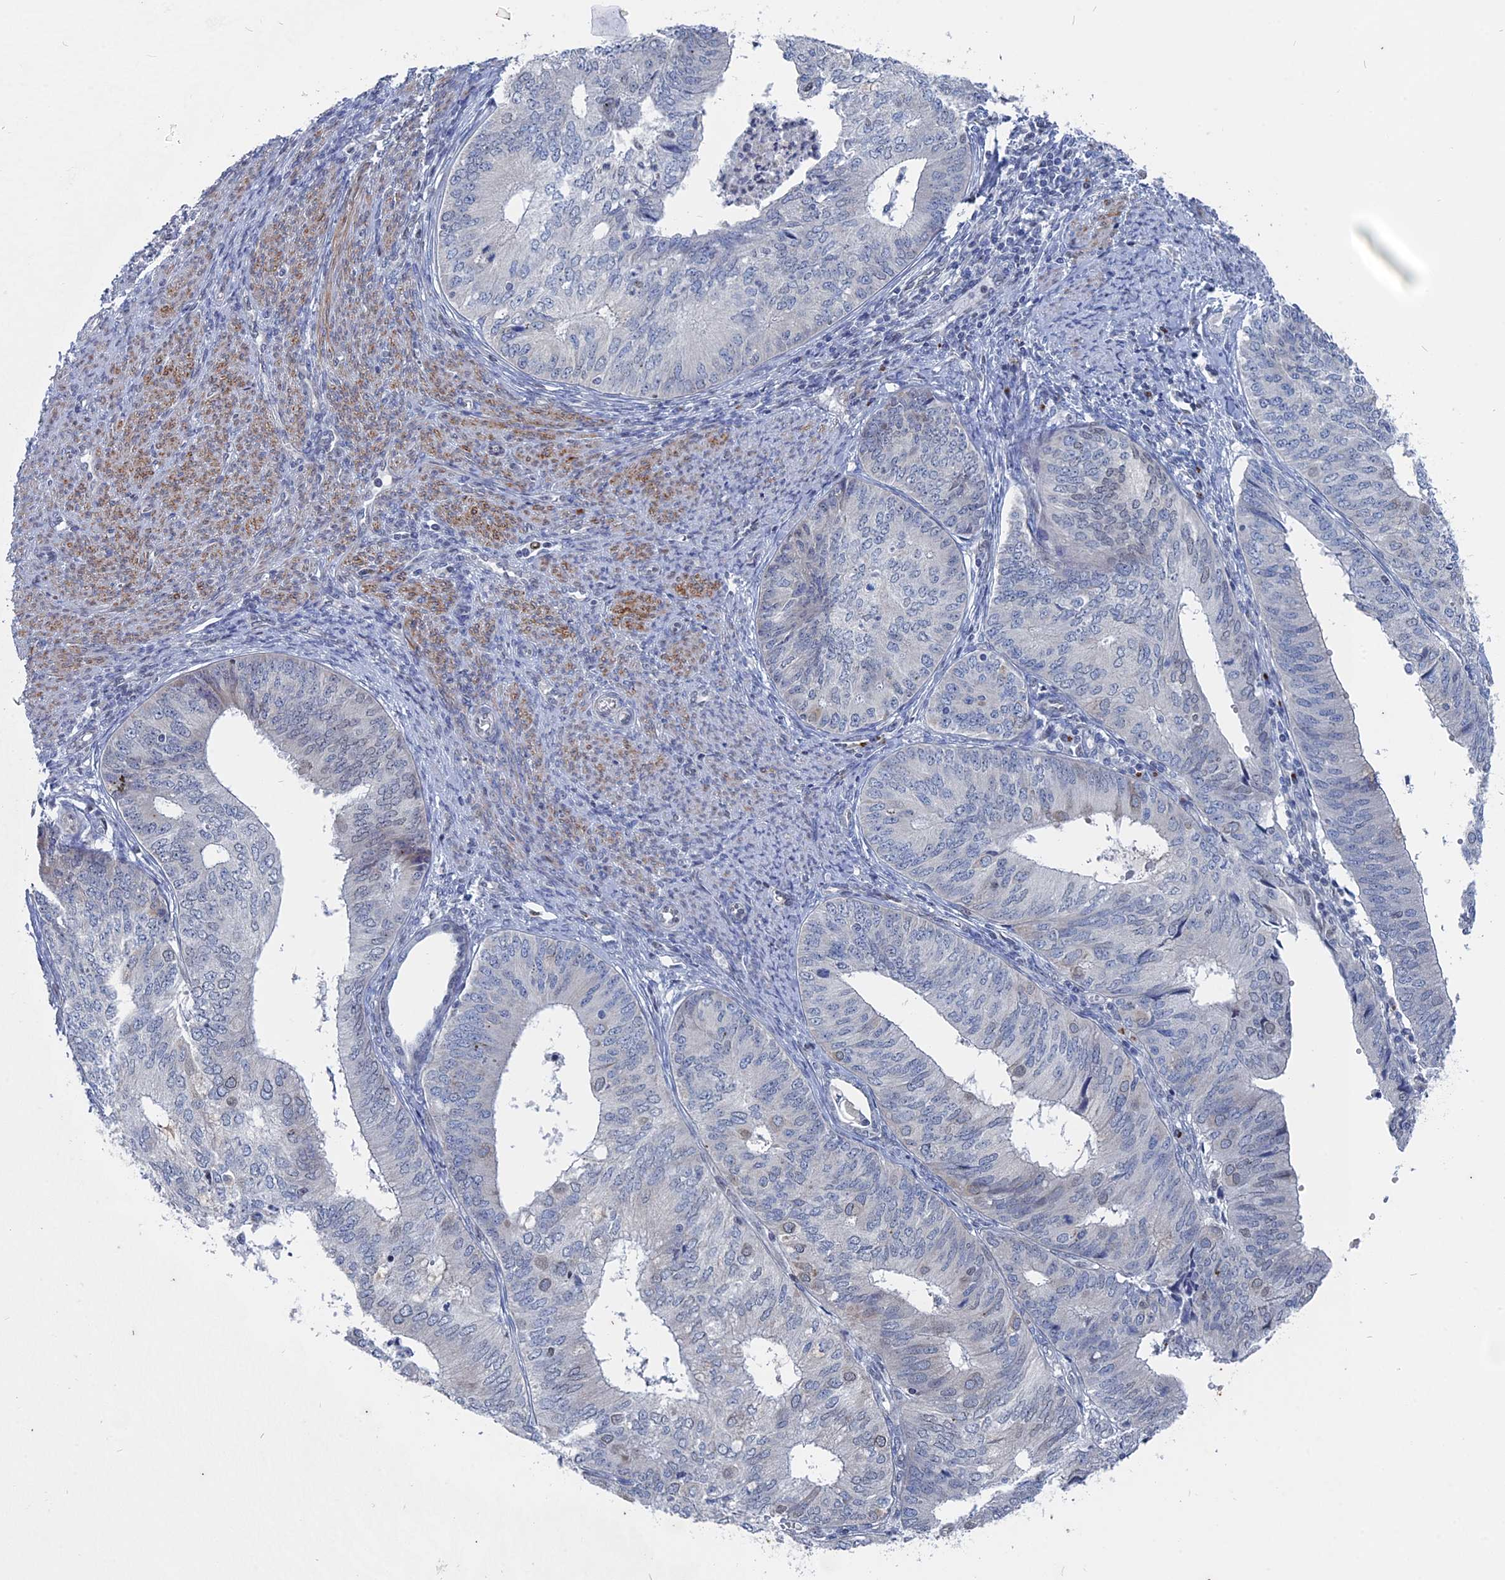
{"staining": {"intensity": "negative", "quantity": "none", "location": "none"}, "tissue": "endometrial cancer", "cell_type": "Tumor cells", "image_type": "cancer", "snomed": [{"axis": "morphology", "description": "Adenocarcinoma, NOS"}, {"axis": "topography", "description": "Endometrium"}], "caption": "Protein analysis of adenocarcinoma (endometrial) reveals no significant positivity in tumor cells.", "gene": "MTRF1", "patient": {"sex": "female", "age": 68}}